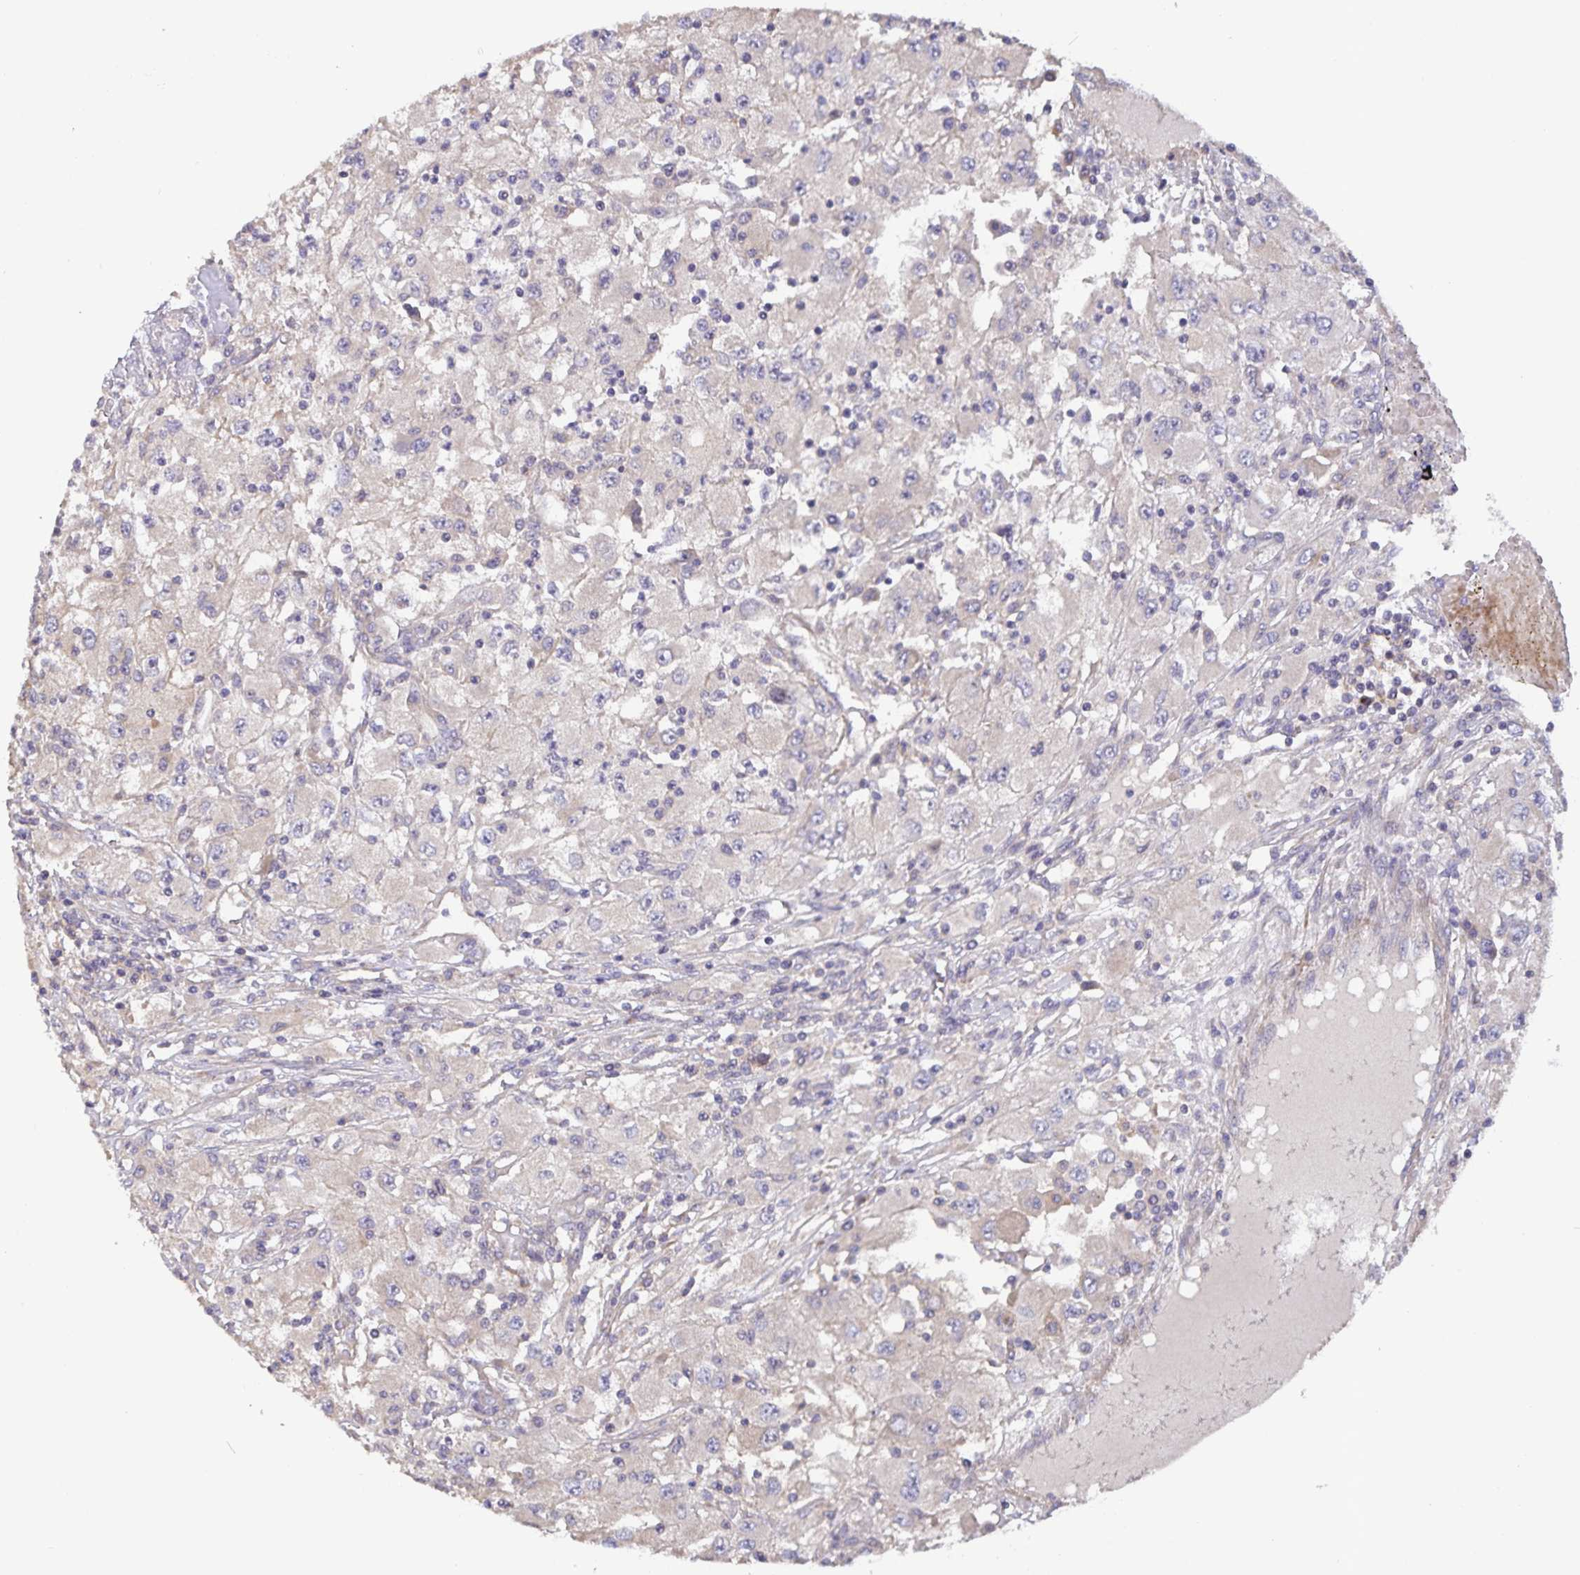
{"staining": {"intensity": "negative", "quantity": "none", "location": "none"}, "tissue": "renal cancer", "cell_type": "Tumor cells", "image_type": "cancer", "snomed": [{"axis": "morphology", "description": "Adenocarcinoma, NOS"}, {"axis": "topography", "description": "Kidney"}], "caption": "The immunohistochemistry image has no significant positivity in tumor cells of adenocarcinoma (renal) tissue.", "gene": "FBXL16", "patient": {"sex": "female", "age": 67}}